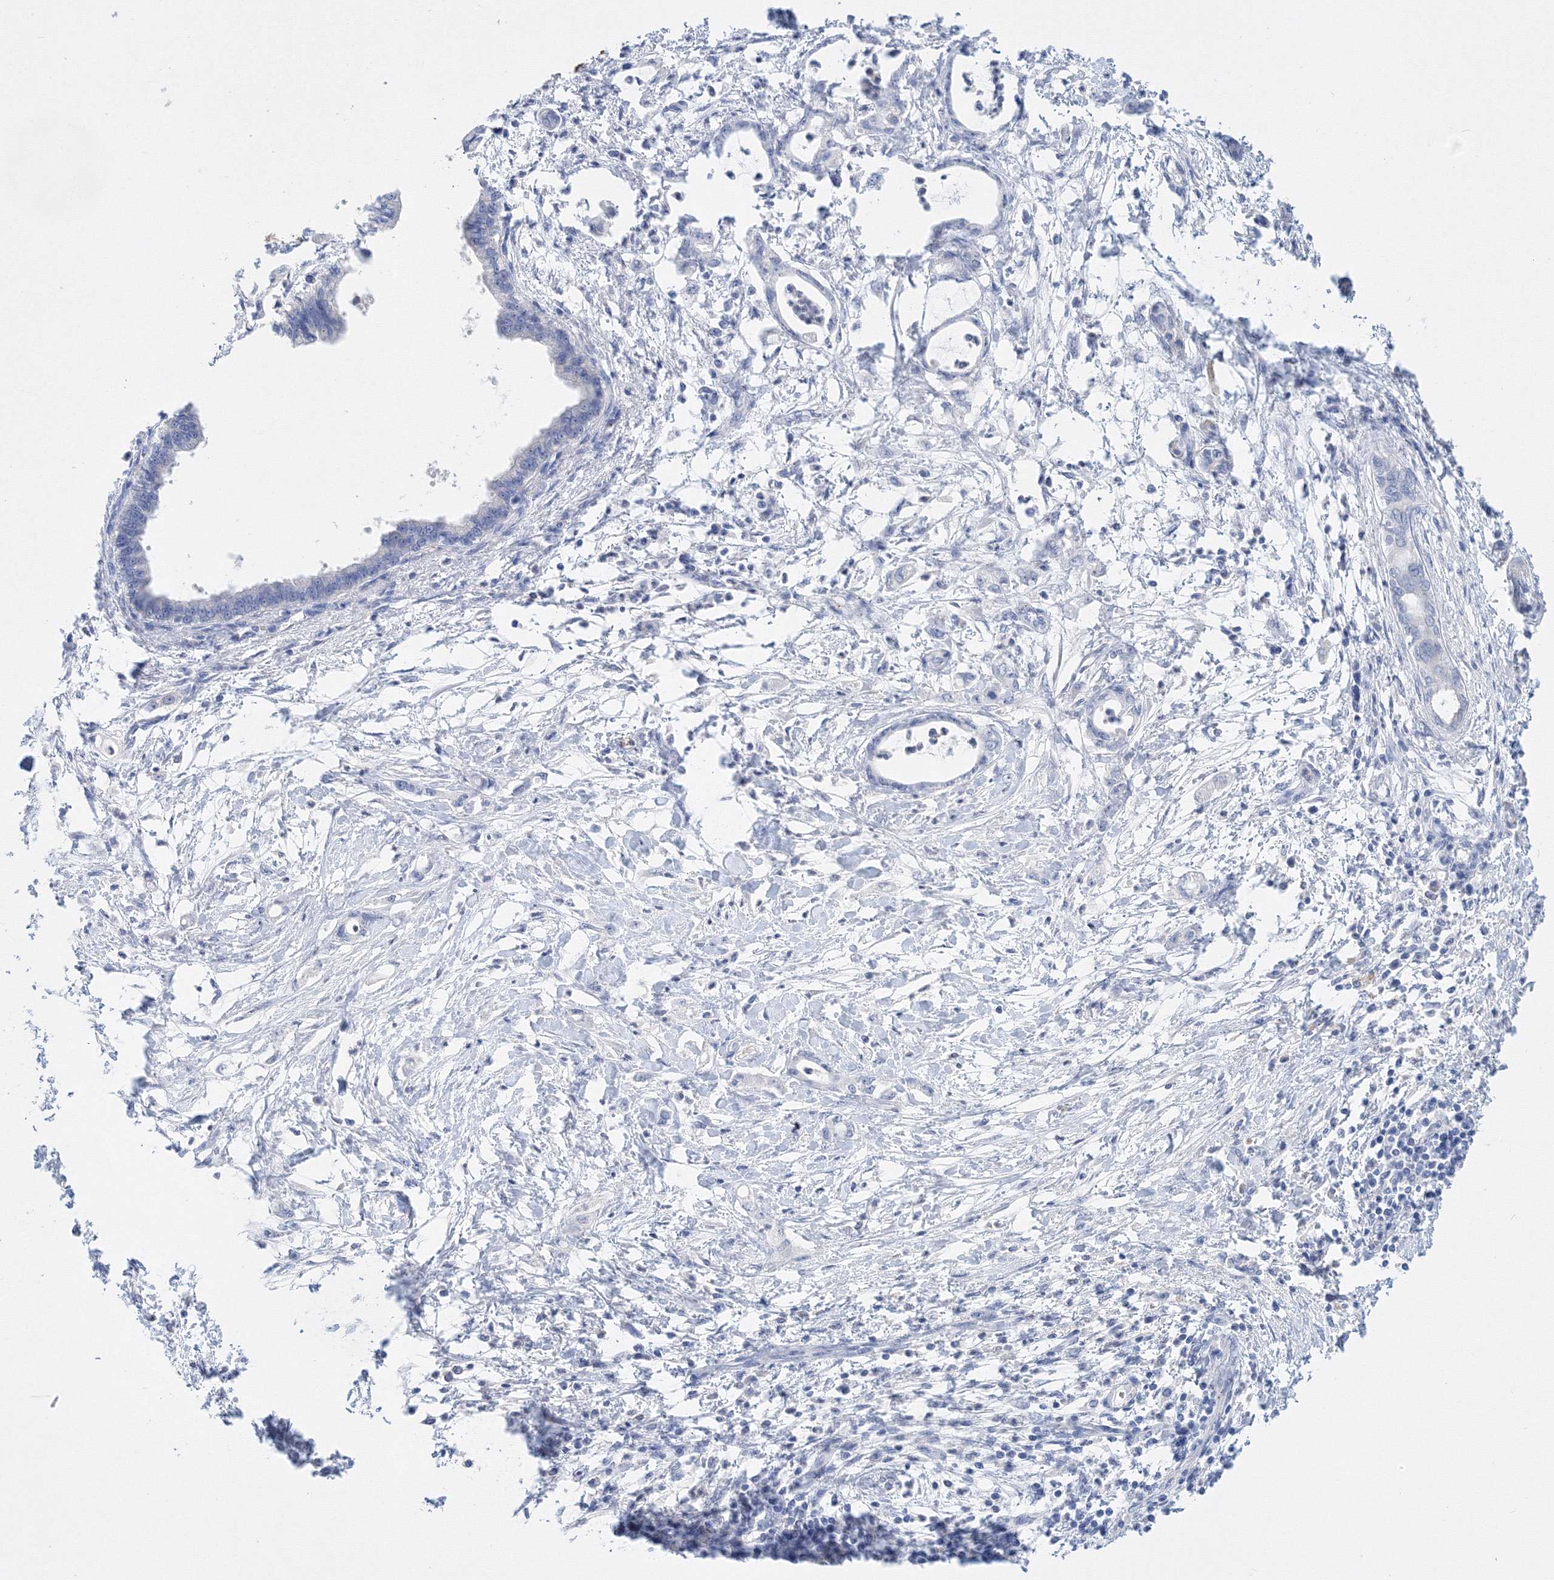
{"staining": {"intensity": "negative", "quantity": "none", "location": "none"}, "tissue": "pancreatic cancer", "cell_type": "Tumor cells", "image_type": "cancer", "snomed": [{"axis": "morphology", "description": "Adenocarcinoma, NOS"}, {"axis": "topography", "description": "Pancreas"}], "caption": "Adenocarcinoma (pancreatic) was stained to show a protein in brown. There is no significant positivity in tumor cells.", "gene": "AASDH", "patient": {"sex": "female", "age": 55}}